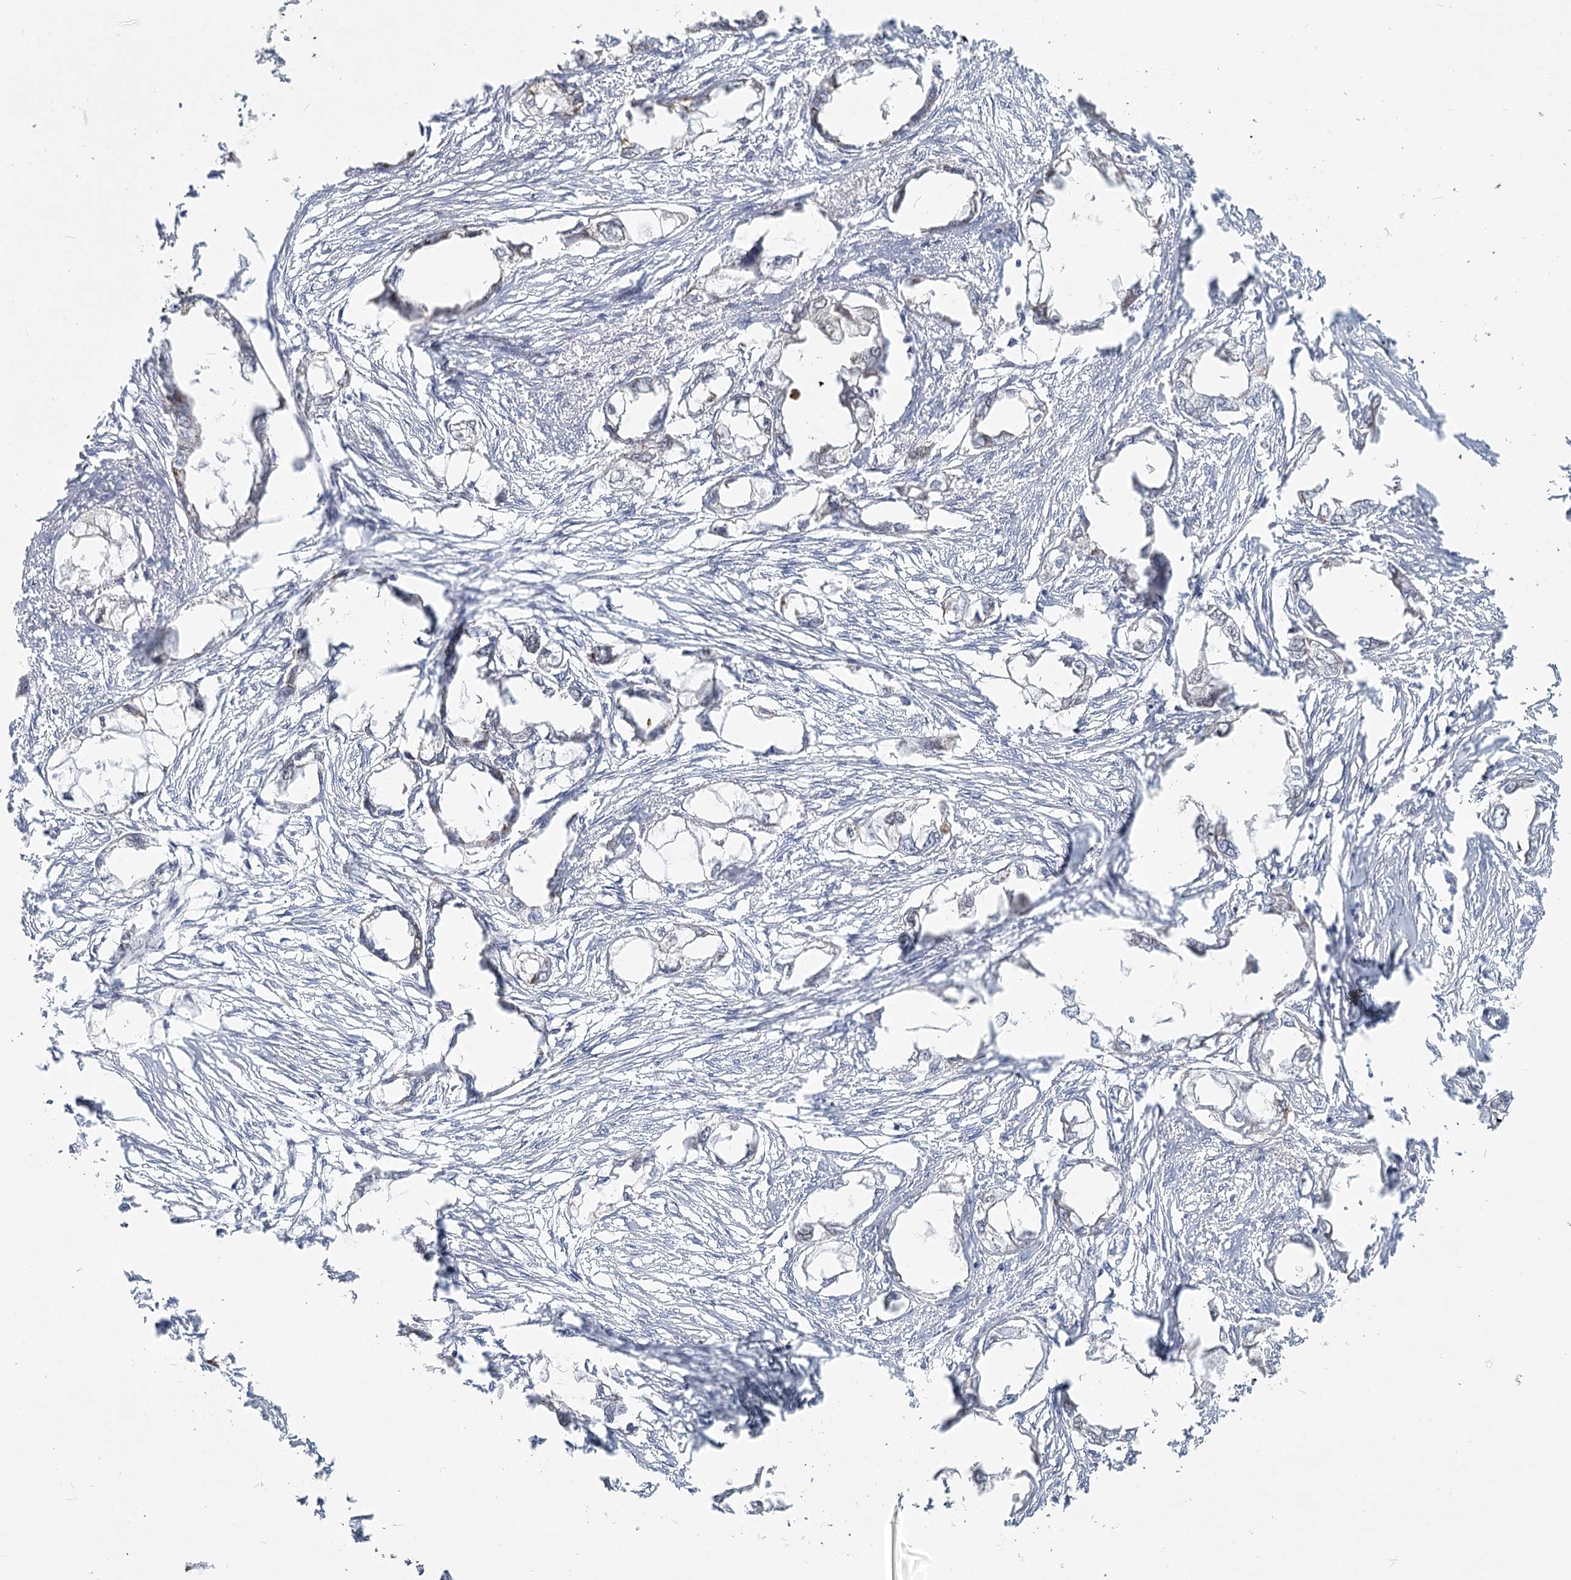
{"staining": {"intensity": "negative", "quantity": "none", "location": "none"}, "tissue": "endometrial cancer", "cell_type": "Tumor cells", "image_type": "cancer", "snomed": [{"axis": "morphology", "description": "Adenocarcinoma, NOS"}, {"axis": "morphology", "description": "Adenocarcinoma, metastatic, NOS"}, {"axis": "topography", "description": "Adipose tissue"}, {"axis": "topography", "description": "Endometrium"}], "caption": "High magnification brightfield microscopy of adenocarcinoma (endometrial) stained with DAB (brown) and counterstained with hematoxylin (blue): tumor cells show no significant staining.", "gene": "SPINK13", "patient": {"sex": "female", "age": 67}}